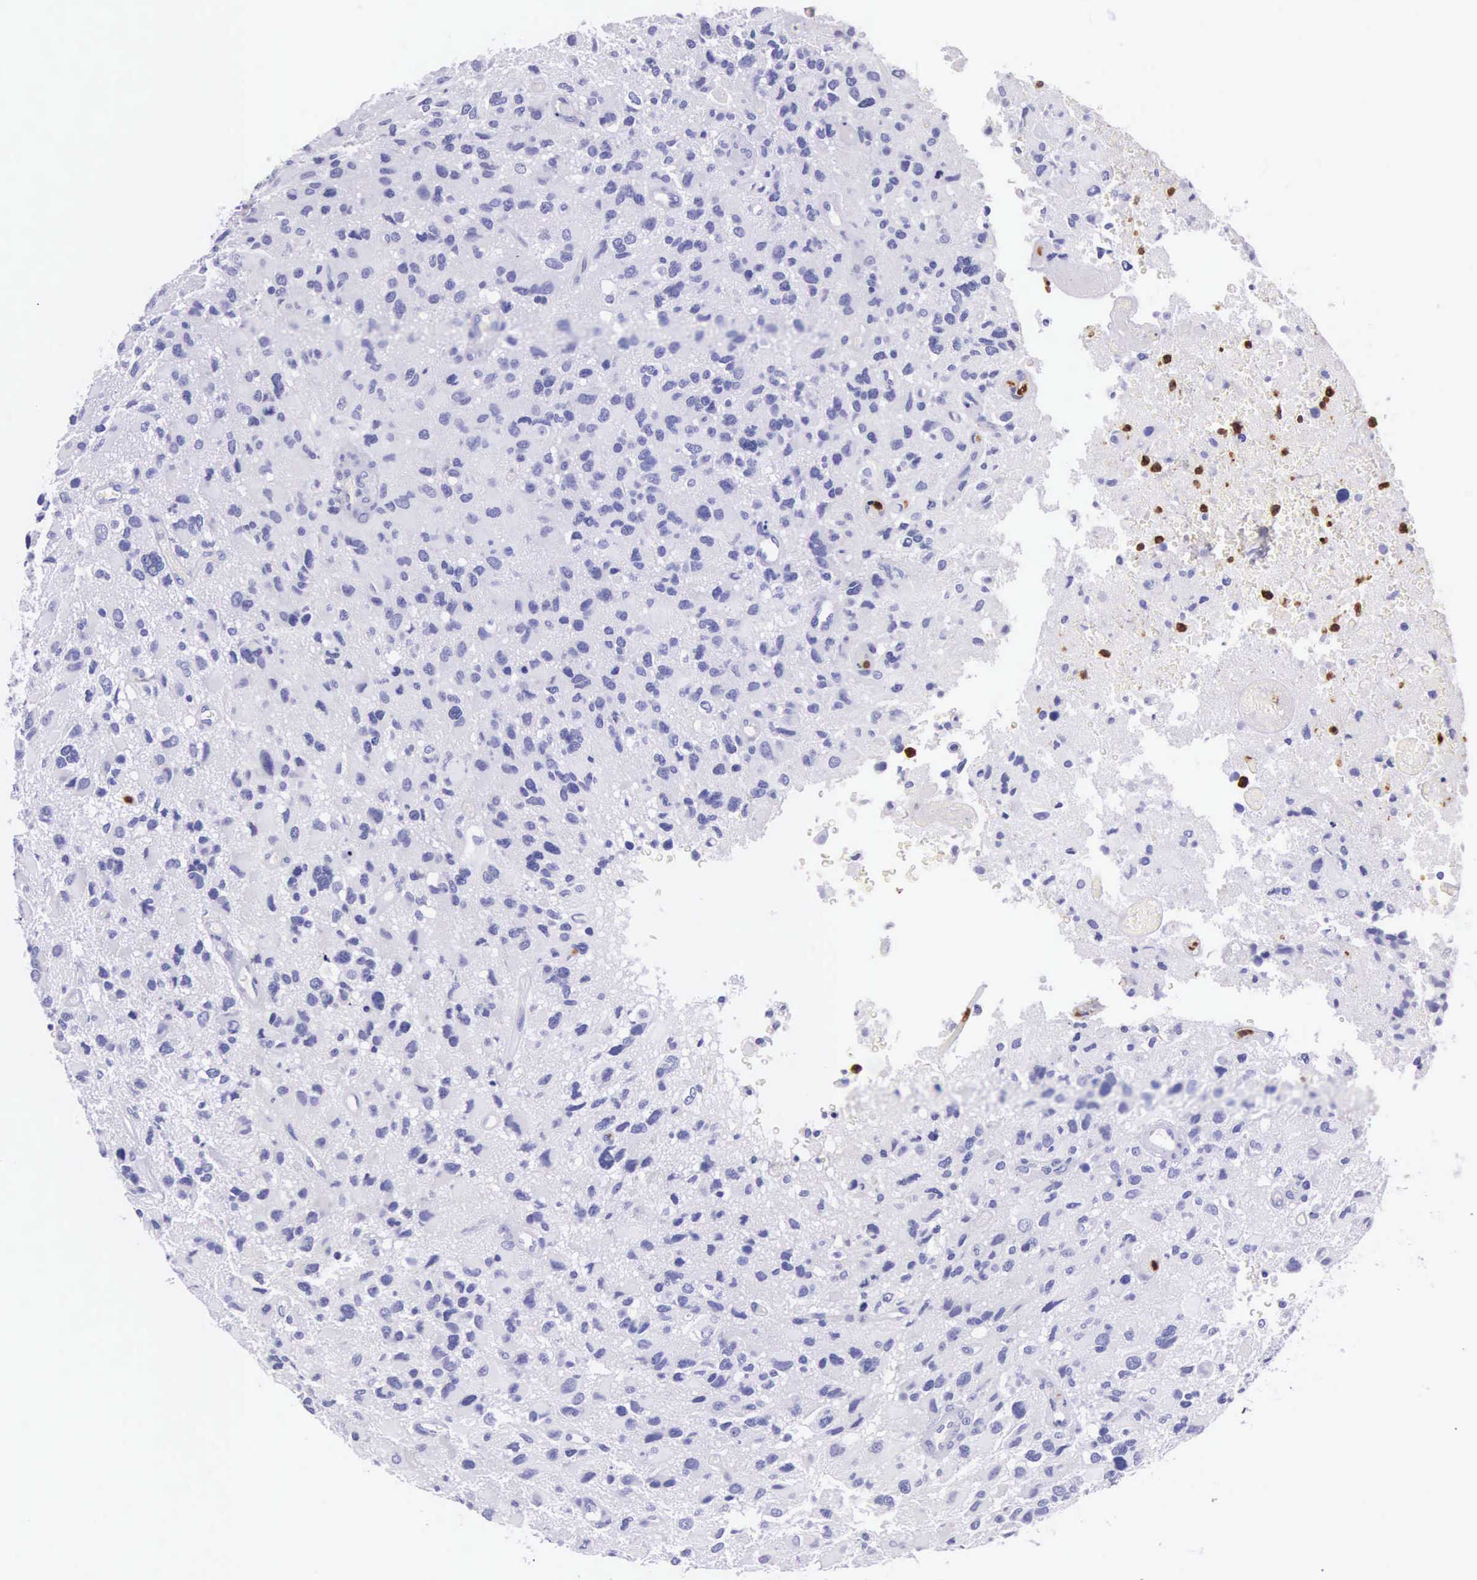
{"staining": {"intensity": "negative", "quantity": "none", "location": "none"}, "tissue": "glioma", "cell_type": "Tumor cells", "image_type": "cancer", "snomed": [{"axis": "morphology", "description": "Glioma, malignant, High grade"}, {"axis": "topography", "description": "Brain"}], "caption": "This image is of malignant glioma (high-grade) stained with immunohistochemistry (IHC) to label a protein in brown with the nuclei are counter-stained blue. There is no positivity in tumor cells.", "gene": "FCN1", "patient": {"sex": "male", "age": 69}}